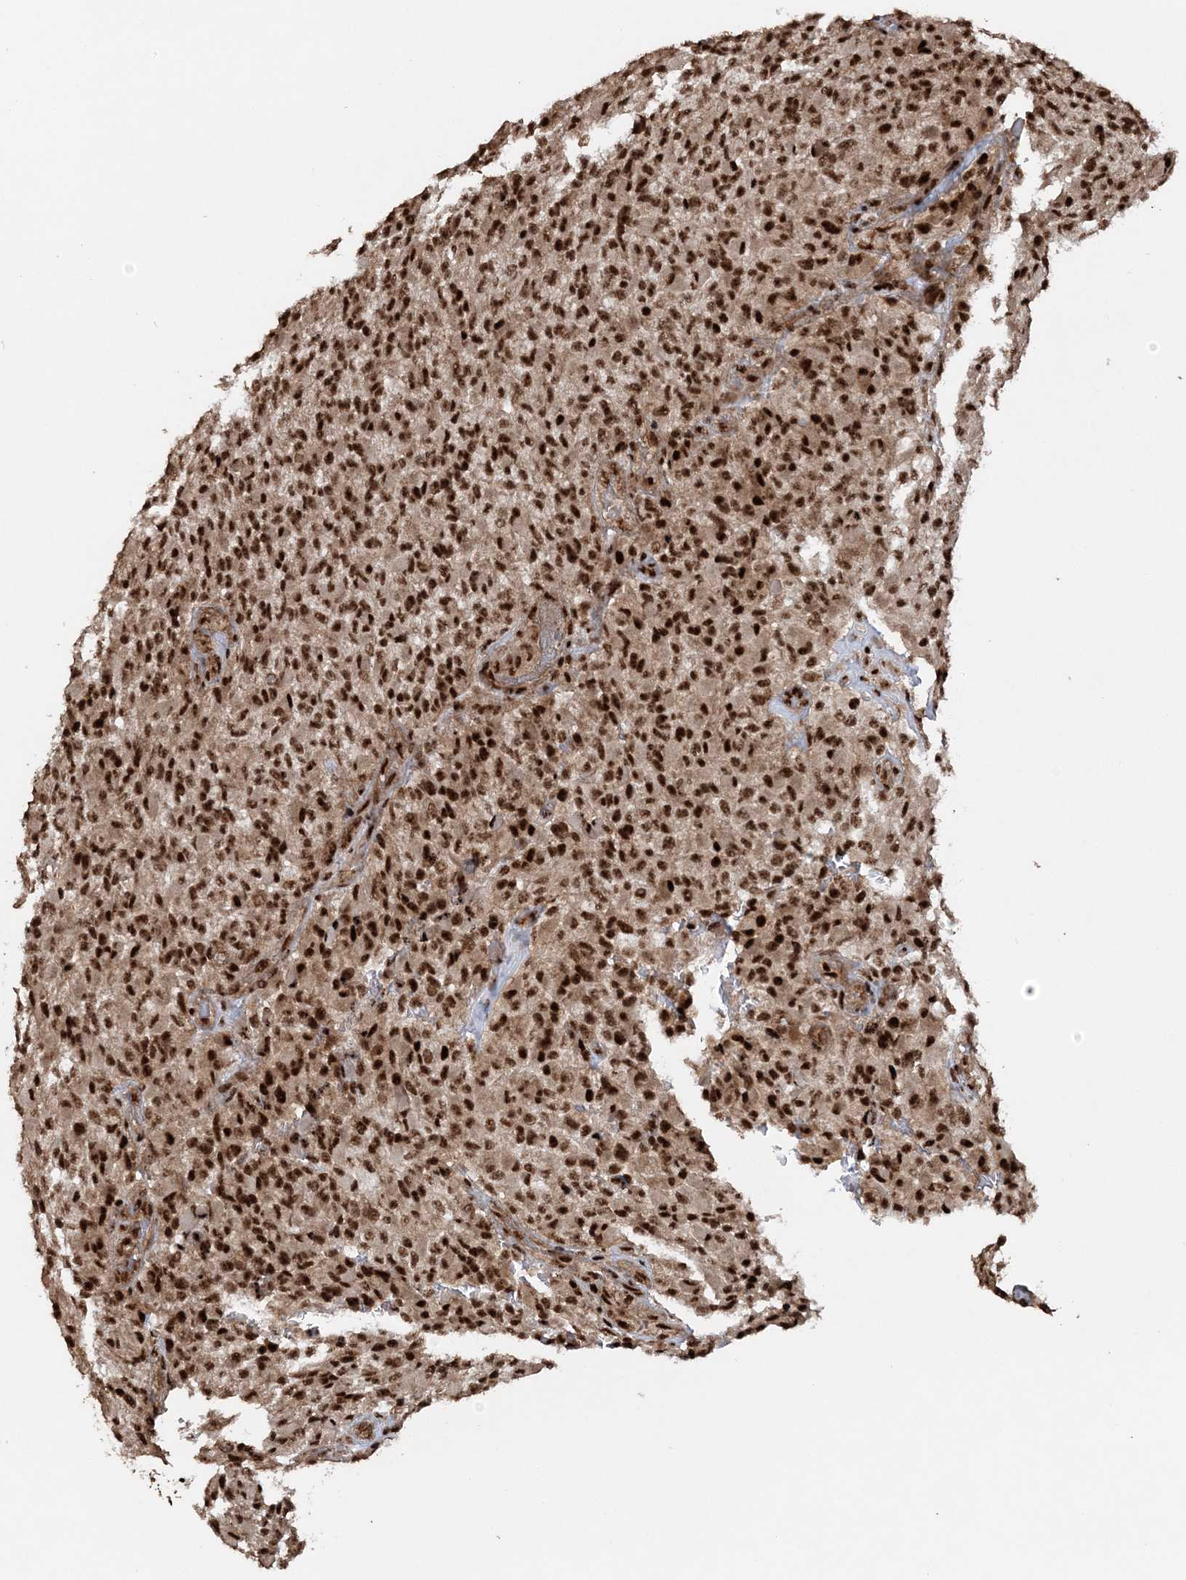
{"staining": {"intensity": "strong", "quantity": ">75%", "location": "nuclear"}, "tissue": "glioma", "cell_type": "Tumor cells", "image_type": "cancer", "snomed": [{"axis": "morphology", "description": "Glioma, malignant, High grade"}, {"axis": "topography", "description": "Brain"}], "caption": "Human malignant high-grade glioma stained for a protein (brown) displays strong nuclear positive expression in about >75% of tumor cells.", "gene": "EXOSC8", "patient": {"sex": "male", "age": 71}}